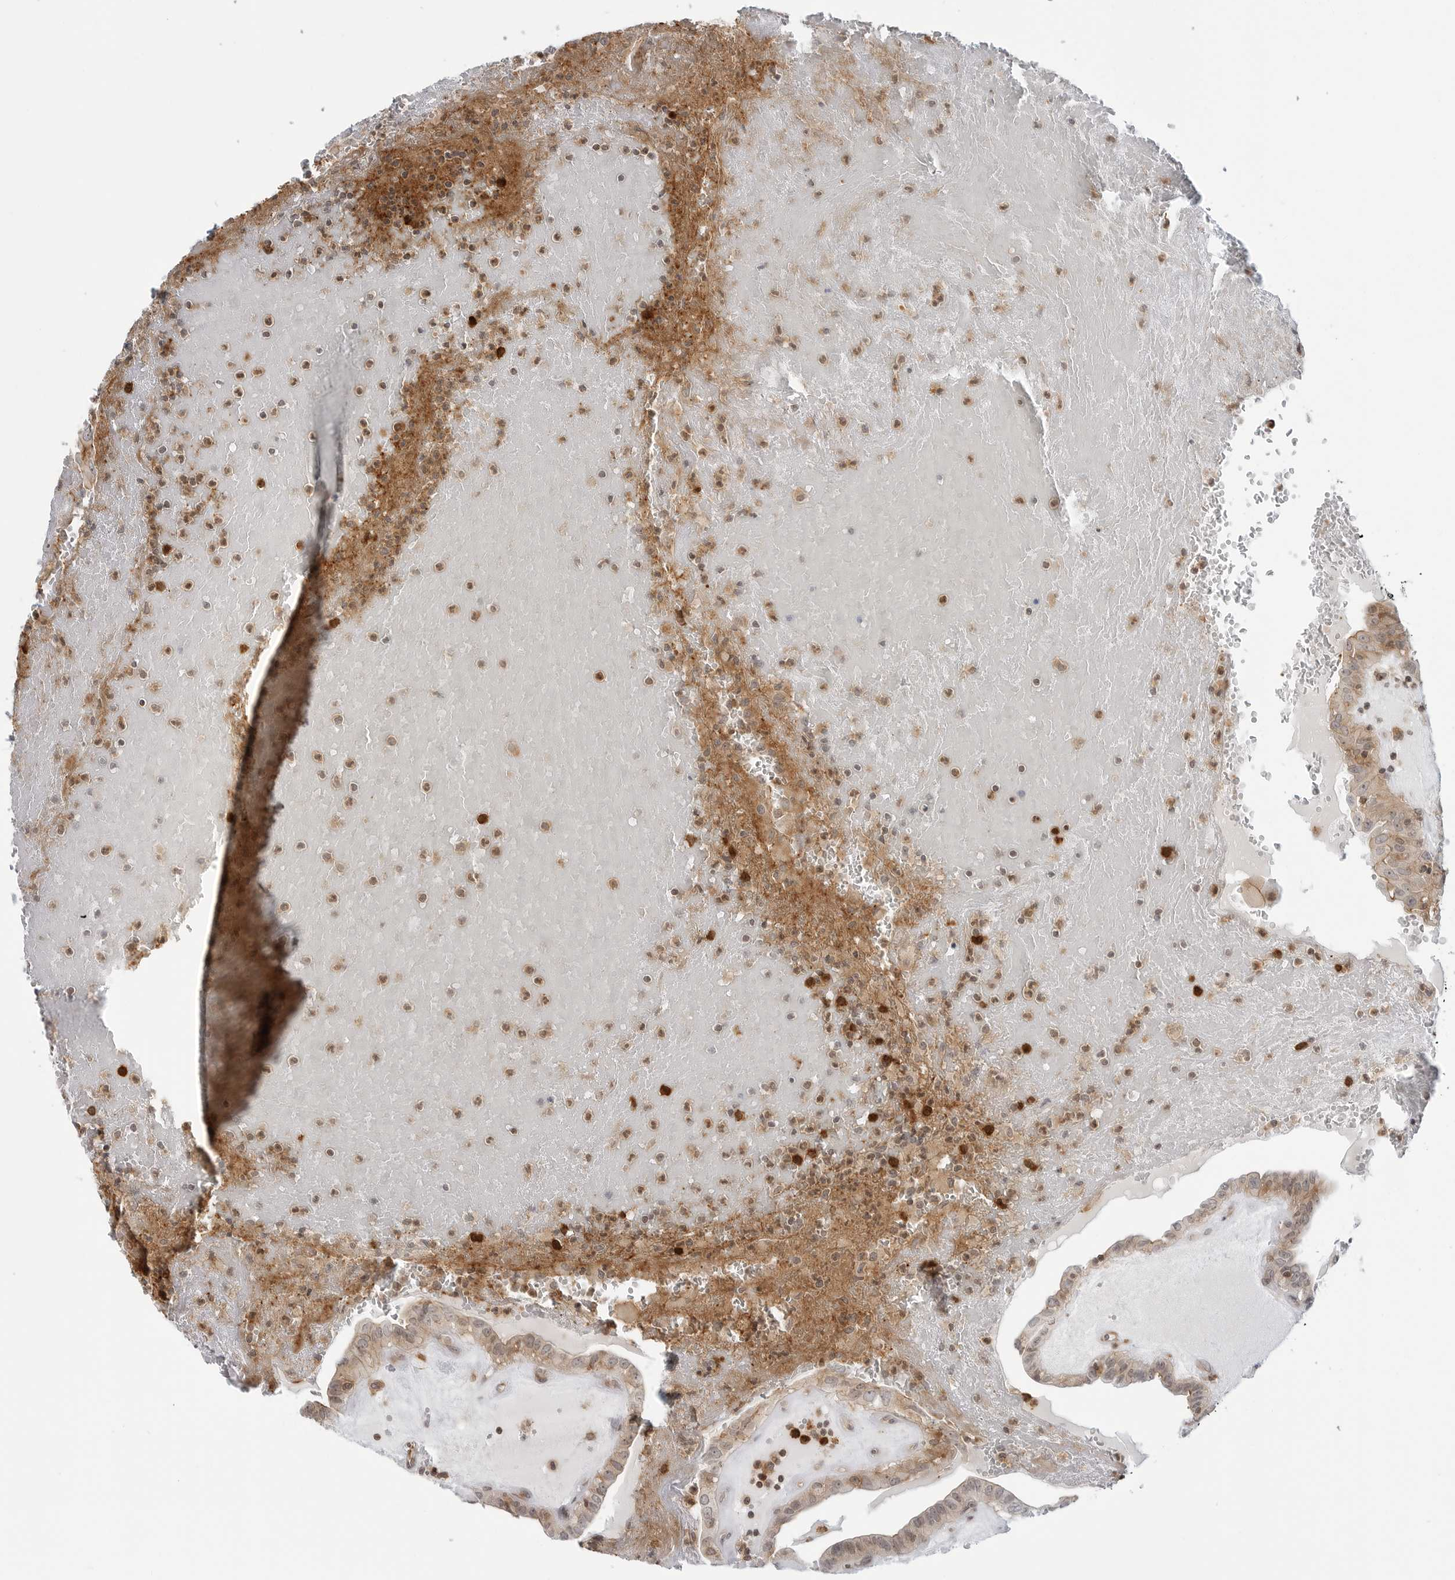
{"staining": {"intensity": "moderate", "quantity": ">75%", "location": "cytoplasmic/membranous"}, "tissue": "thyroid cancer", "cell_type": "Tumor cells", "image_type": "cancer", "snomed": [{"axis": "morphology", "description": "Papillary adenocarcinoma, NOS"}, {"axis": "topography", "description": "Thyroid gland"}], "caption": "Immunohistochemistry (IHC) staining of thyroid cancer (papillary adenocarcinoma), which demonstrates medium levels of moderate cytoplasmic/membranous expression in approximately >75% of tumor cells indicating moderate cytoplasmic/membranous protein expression. The staining was performed using DAB (brown) for protein detection and nuclei were counterstained in hematoxylin (blue).", "gene": "STXBP3", "patient": {"sex": "male", "age": 77}}